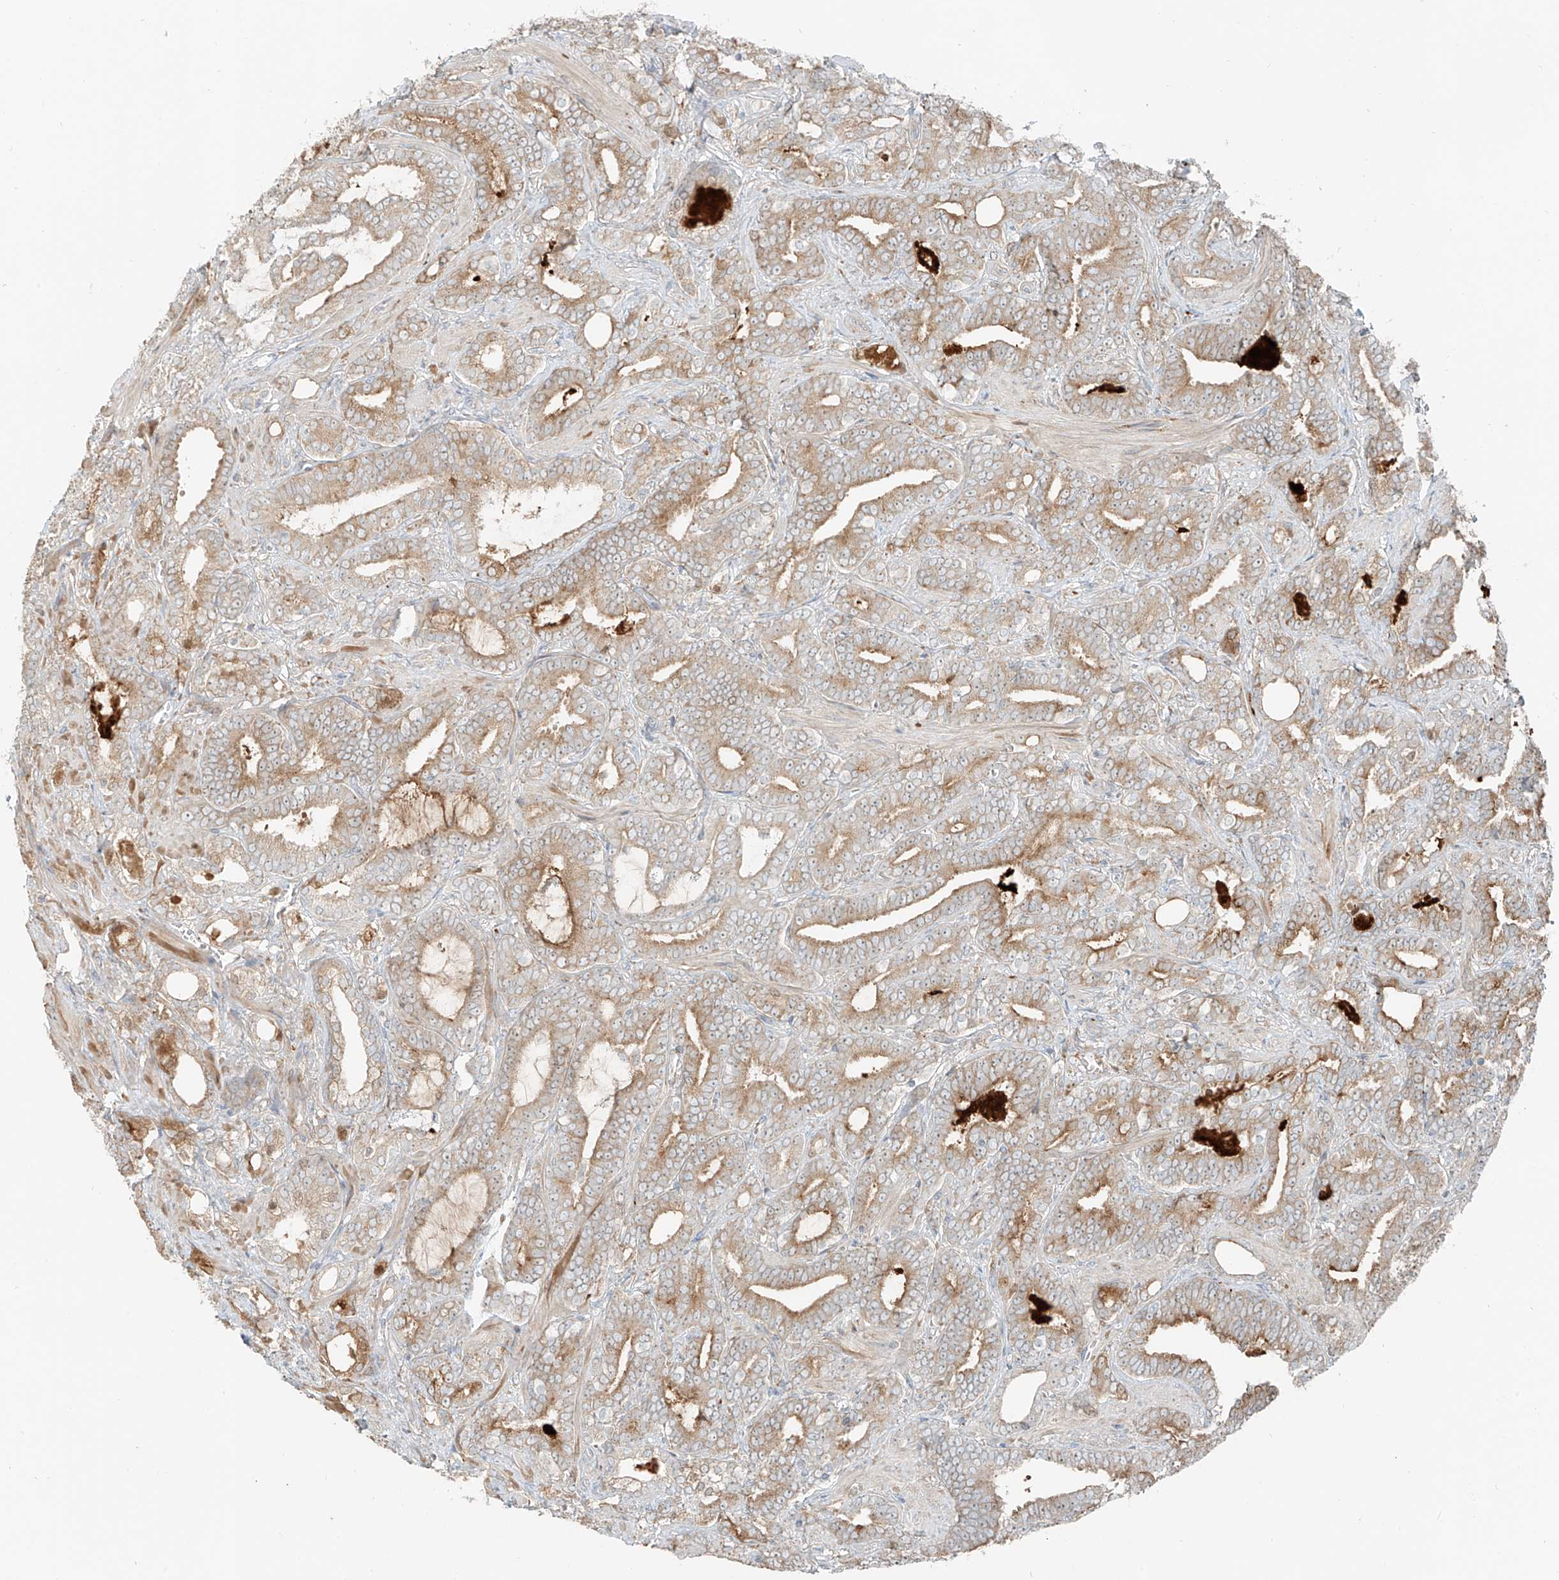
{"staining": {"intensity": "strong", "quantity": "<25%", "location": "cytoplasmic/membranous"}, "tissue": "prostate cancer", "cell_type": "Tumor cells", "image_type": "cancer", "snomed": [{"axis": "morphology", "description": "Adenocarcinoma, High grade"}, {"axis": "topography", "description": "Prostate and seminal vesicle, NOS"}], "caption": "IHC micrograph of human adenocarcinoma (high-grade) (prostate) stained for a protein (brown), which exhibits medium levels of strong cytoplasmic/membranous positivity in approximately <25% of tumor cells.", "gene": "FSTL1", "patient": {"sex": "male", "age": 67}}